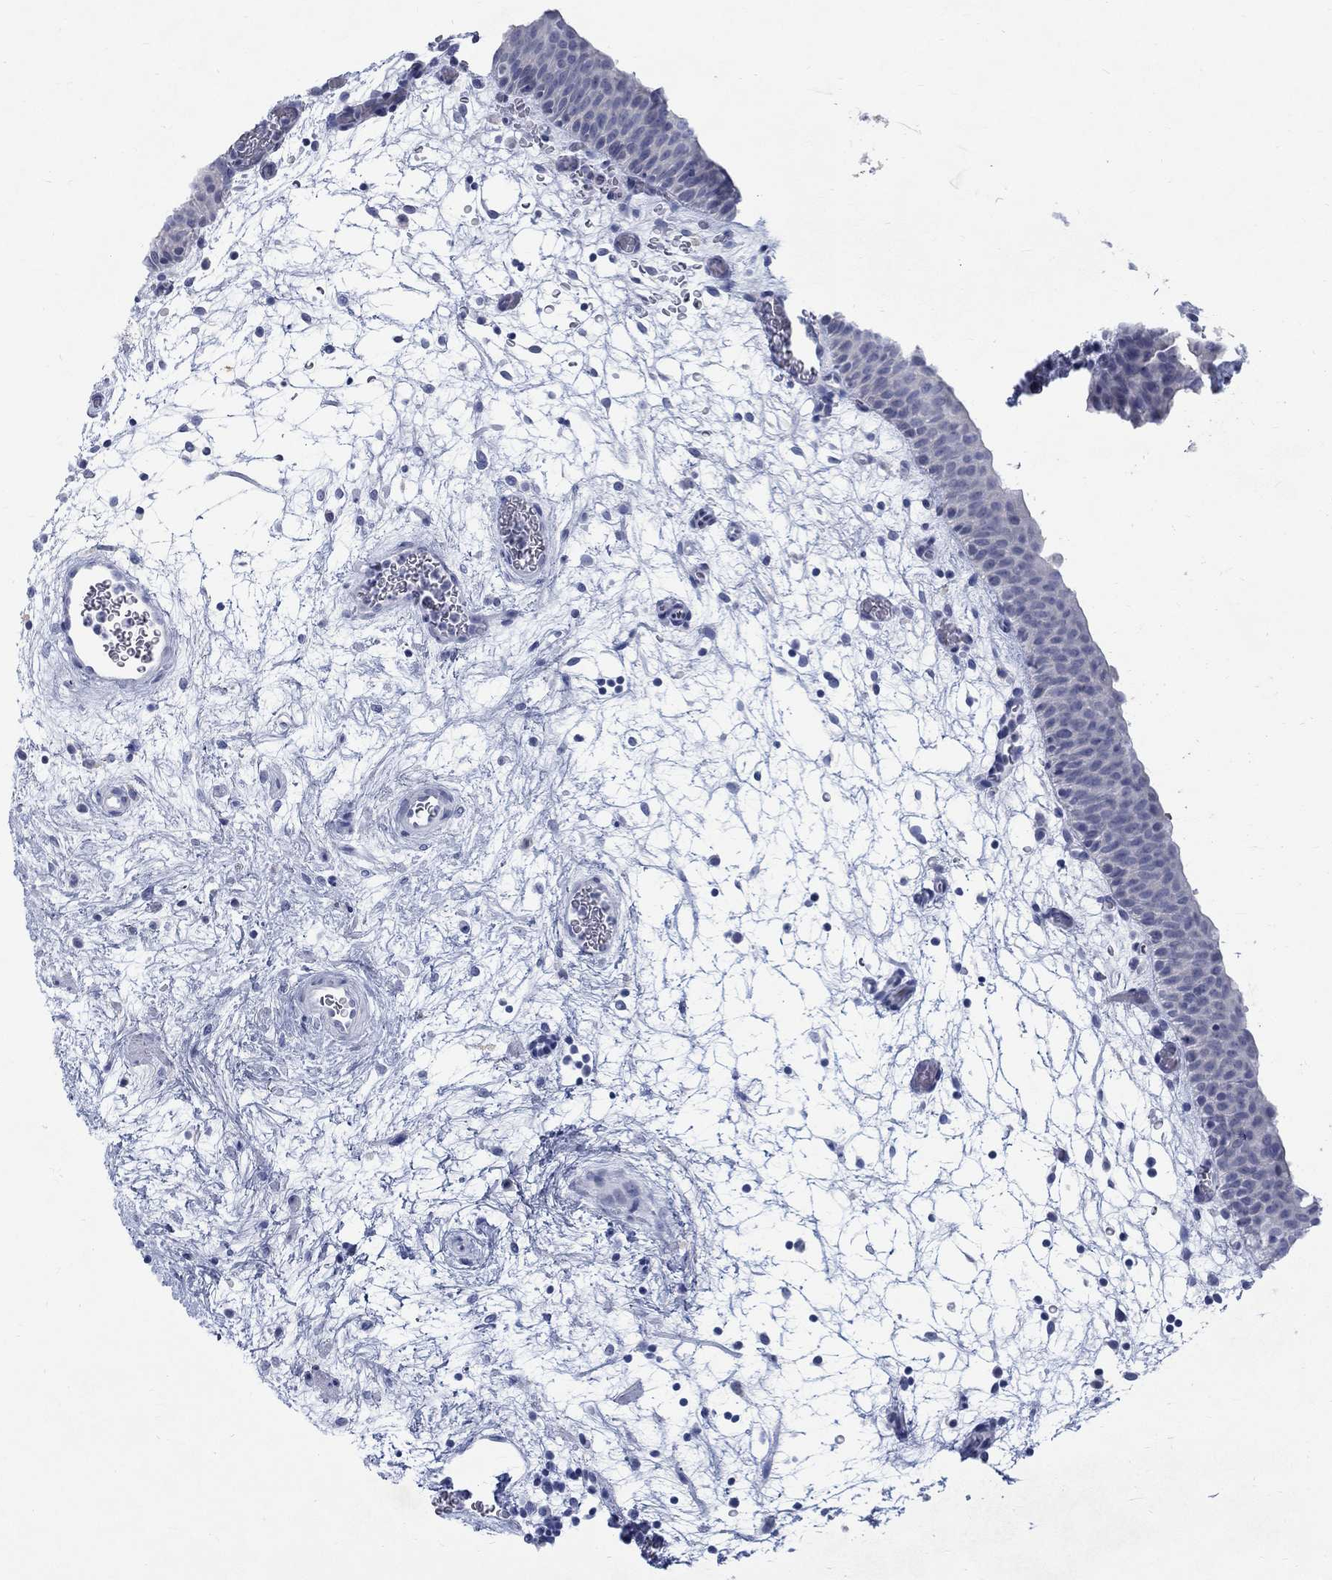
{"staining": {"intensity": "negative", "quantity": "none", "location": "none"}, "tissue": "urinary bladder", "cell_type": "Urothelial cells", "image_type": "normal", "snomed": [{"axis": "morphology", "description": "Normal tissue, NOS"}, {"axis": "topography", "description": "Urinary bladder"}], "caption": "Immunohistochemical staining of unremarkable human urinary bladder demonstrates no significant positivity in urothelial cells. (DAB IHC, high magnification).", "gene": "RFTN2", "patient": {"sex": "male", "age": 37}}